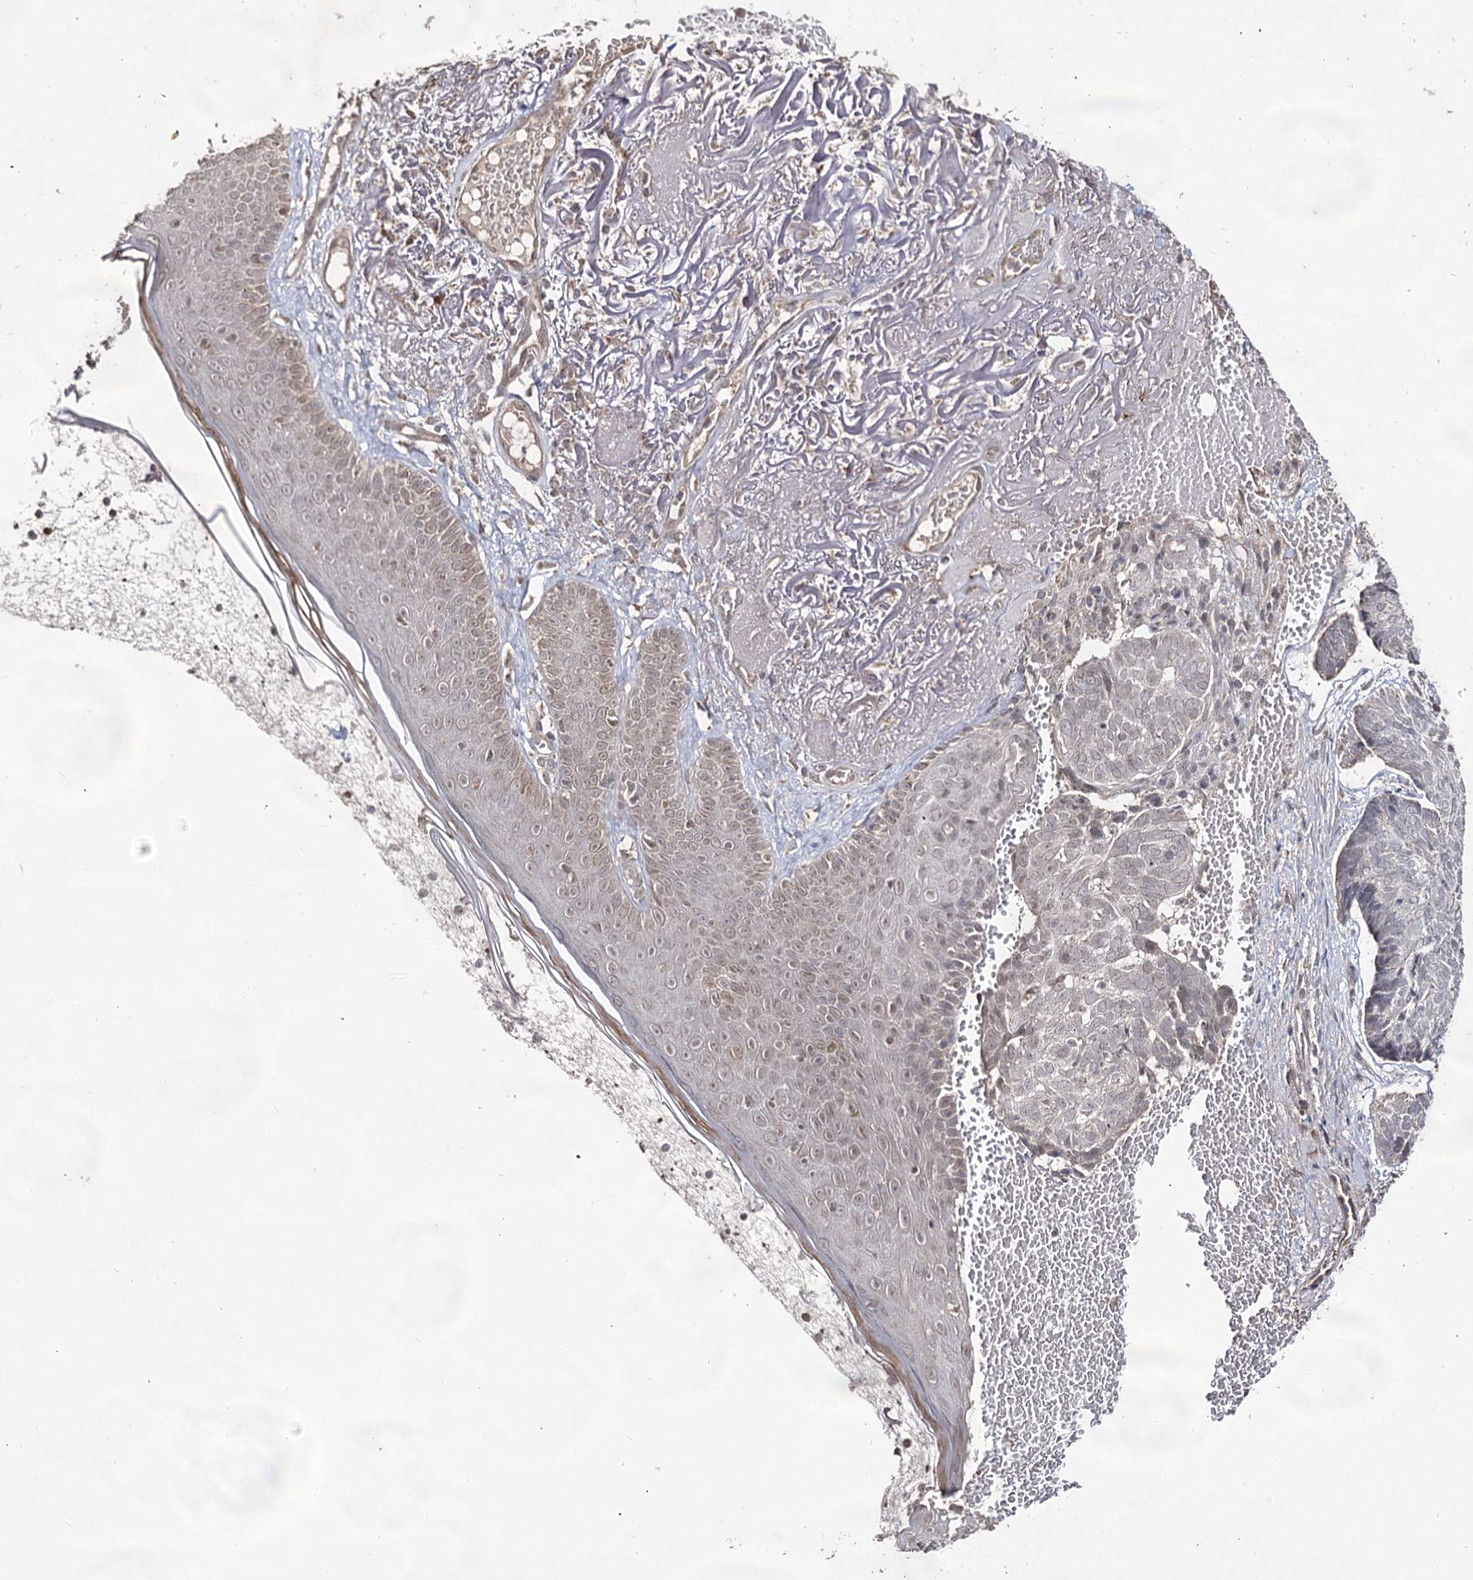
{"staining": {"intensity": "negative", "quantity": "none", "location": "none"}, "tissue": "skin cancer", "cell_type": "Tumor cells", "image_type": "cancer", "snomed": [{"axis": "morphology", "description": "Normal tissue, NOS"}, {"axis": "morphology", "description": "Basal cell carcinoma"}, {"axis": "topography", "description": "Skin"}], "caption": "Tumor cells are negative for protein expression in human skin cancer.", "gene": "ACTR6", "patient": {"sex": "male", "age": 66}}